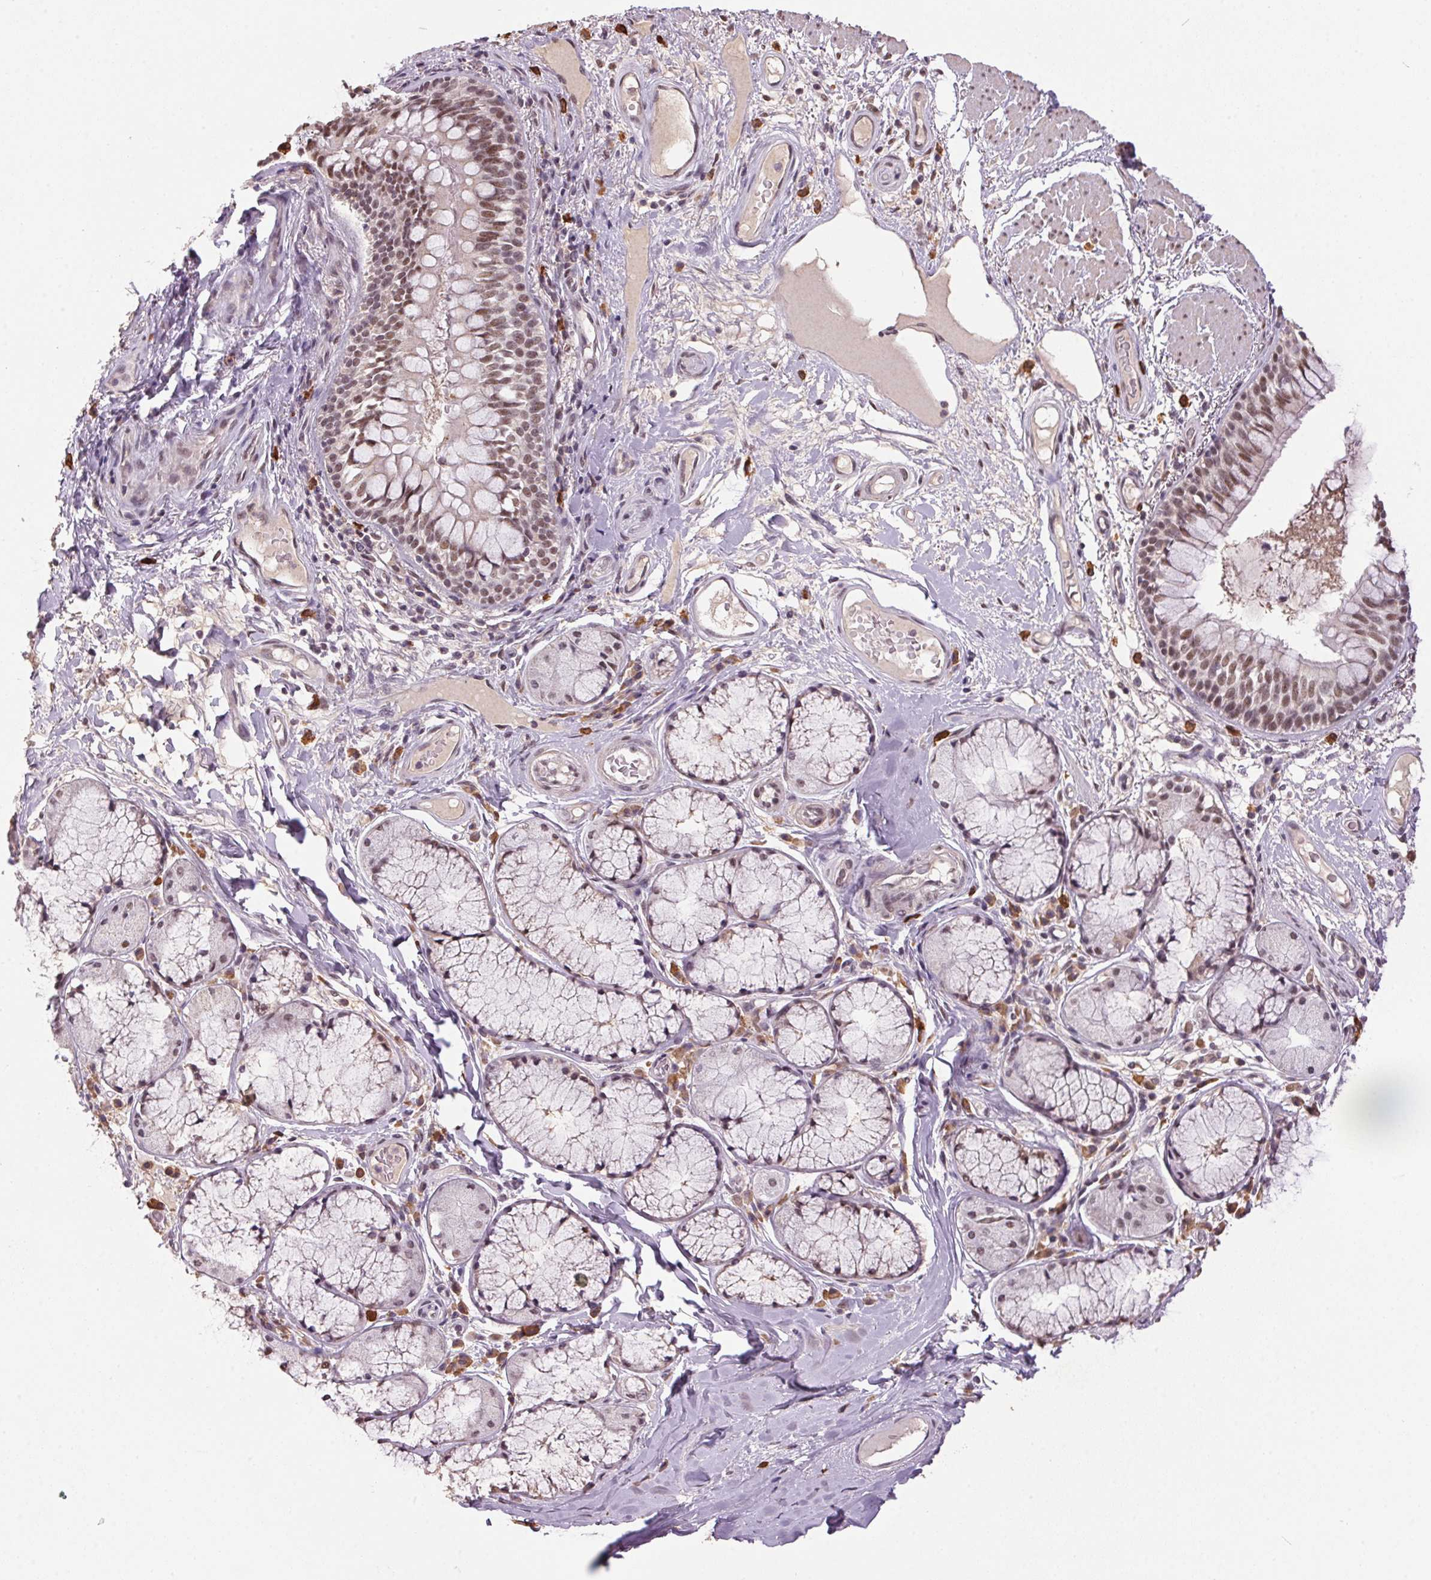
{"staining": {"intensity": "moderate", "quantity": "<25%", "location": "nuclear"}, "tissue": "soft tissue", "cell_type": "Chondrocytes", "image_type": "normal", "snomed": [{"axis": "morphology", "description": "Normal tissue, NOS"}, {"axis": "topography", "description": "Cartilage tissue"}, {"axis": "topography", "description": "Bronchus"}], "caption": "A low amount of moderate nuclear expression is present in about <25% of chondrocytes in normal soft tissue. Immunohistochemistry stains the protein in brown and the nuclei are stained blue.", "gene": "ZBTB4", "patient": {"sex": "male", "age": 64}}